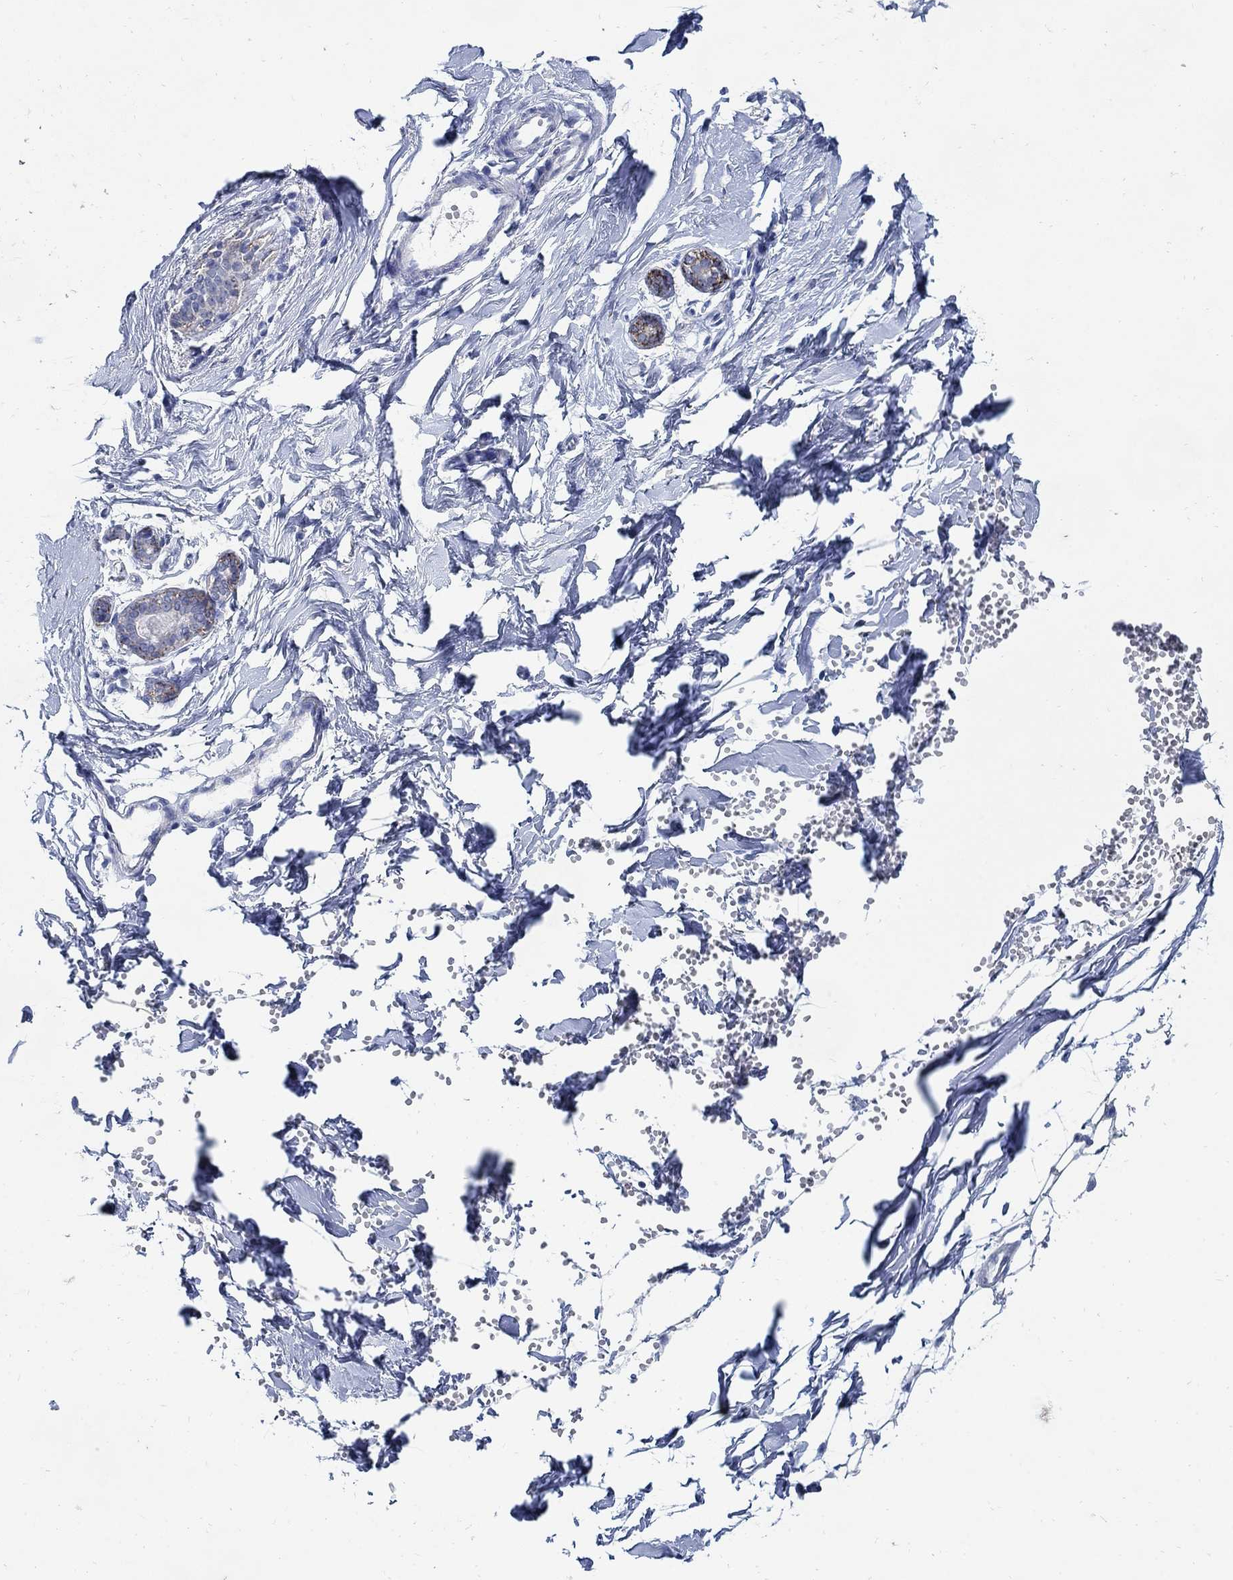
{"staining": {"intensity": "negative", "quantity": "none", "location": "none"}, "tissue": "breast", "cell_type": "Glandular cells", "image_type": "normal", "snomed": [{"axis": "morphology", "description": "Normal tissue, NOS"}, {"axis": "topography", "description": "Breast"}], "caption": "Immunohistochemical staining of benign human breast exhibits no significant expression in glandular cells. (Stains: DAB (3,3'-diaminobenzidine) immunohistochemistry (IHC) with hematoxylin counter stain, Microscopy: brightfield microscopy at high magnification).", "gene": "ZDHHC14", "patient": {"sex": "female", "age": 37}}